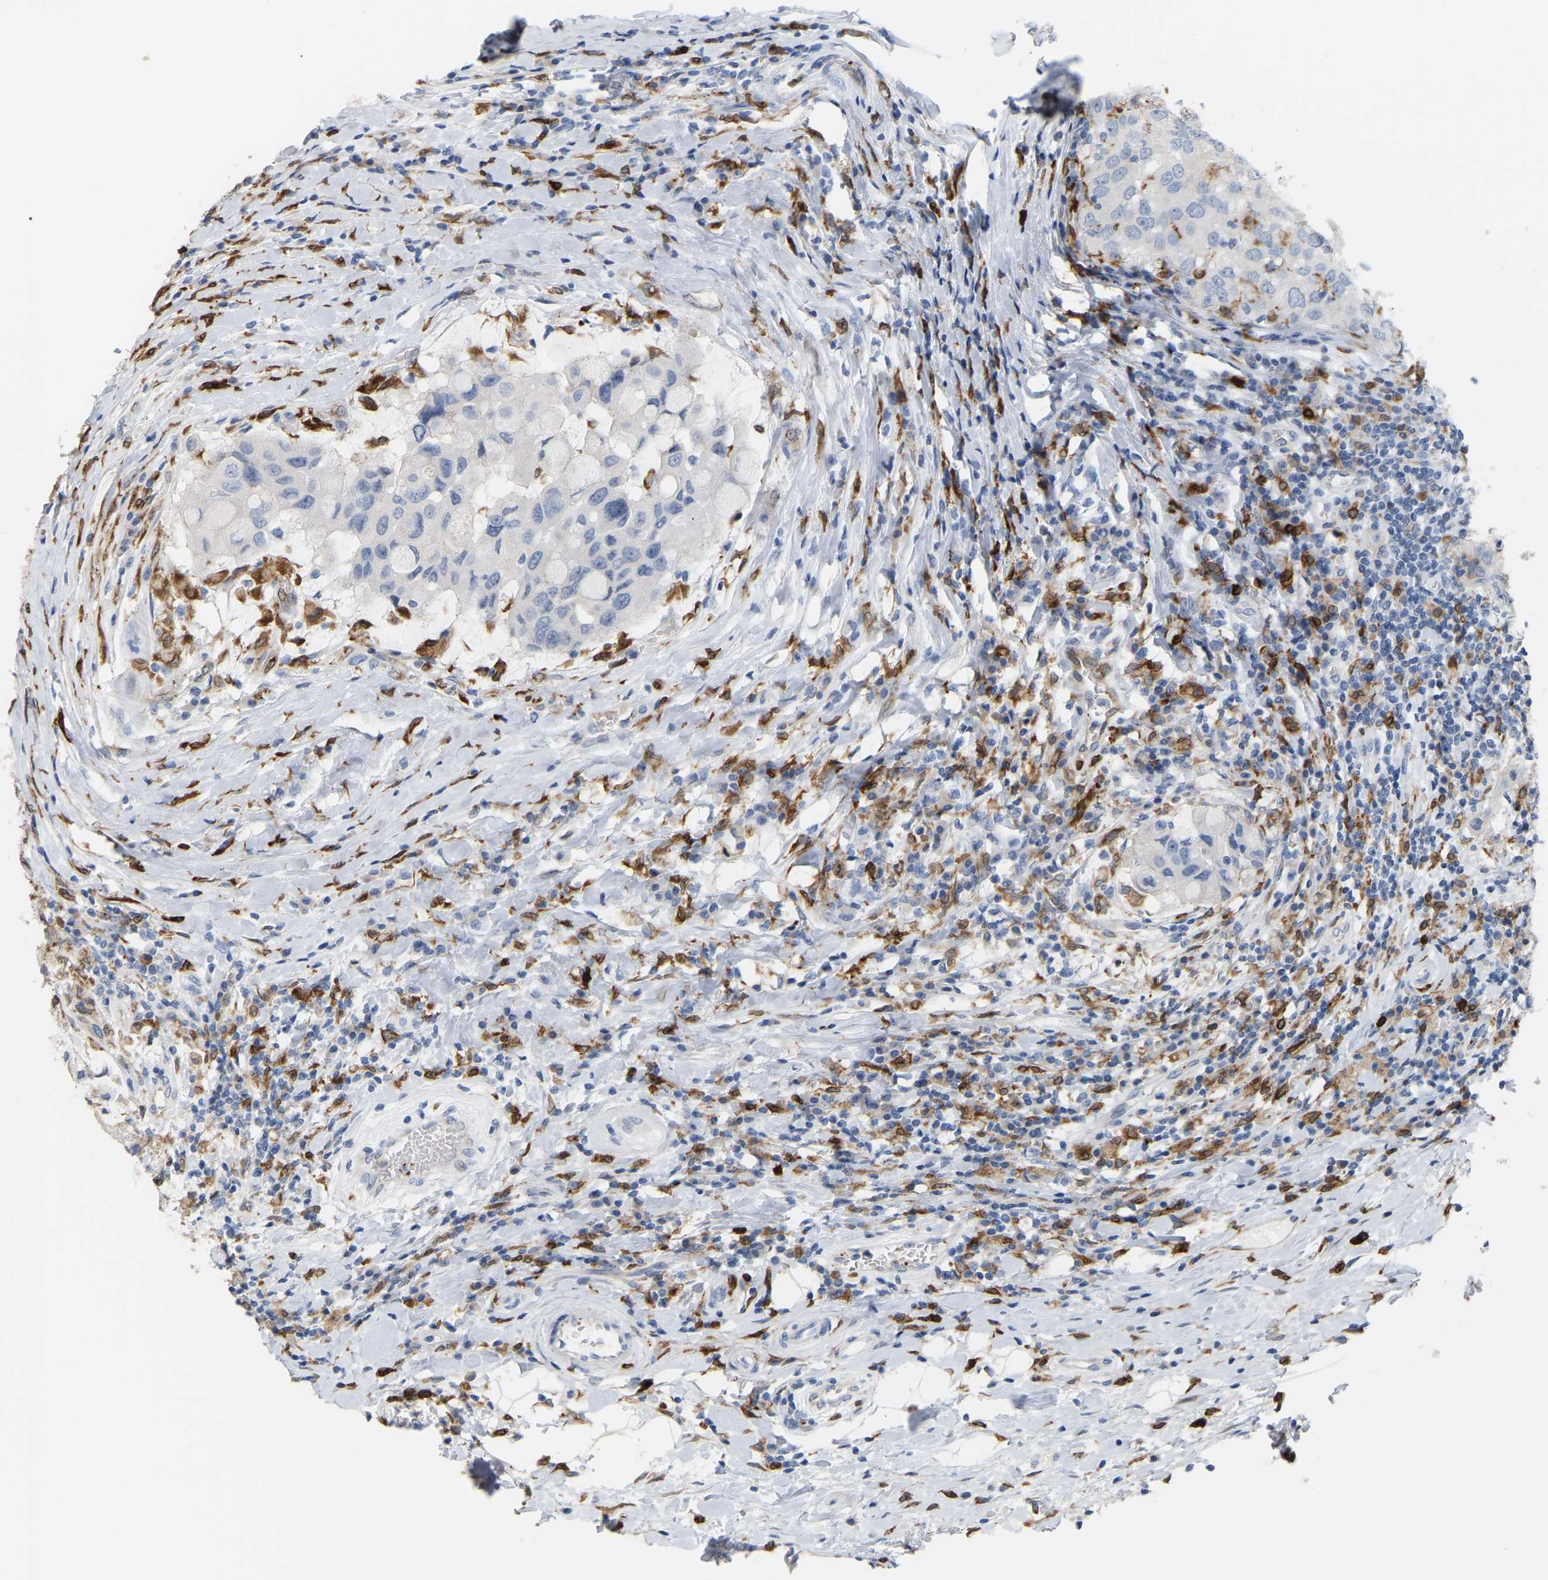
{"staining": {"intensity": "moderate", "quantity": "<25%", "location": "cytoplasmic/membranous"}, "tissue": "breast cancer", "cell_type": "Tumor cells", "image_type": "cancer", "snomed": [{"axis": "morphology", "description": "Duct carcinoma"}, {"axis": "topography", "description": "Breast"}], "caption": "IHC photomicrograph of neoplastic tissue: invasive ductal carcinoma (breast) stained using immunohistochemistry (IHC) demonstrates low levels of moderate protein expression localized specifically in the cytoplasmic/membranous of tumor cells, appearing as a cytoplasmic/membranous brown color.", "gene": "PTGS1", "patient": {"sex": "female", "age": 27}}